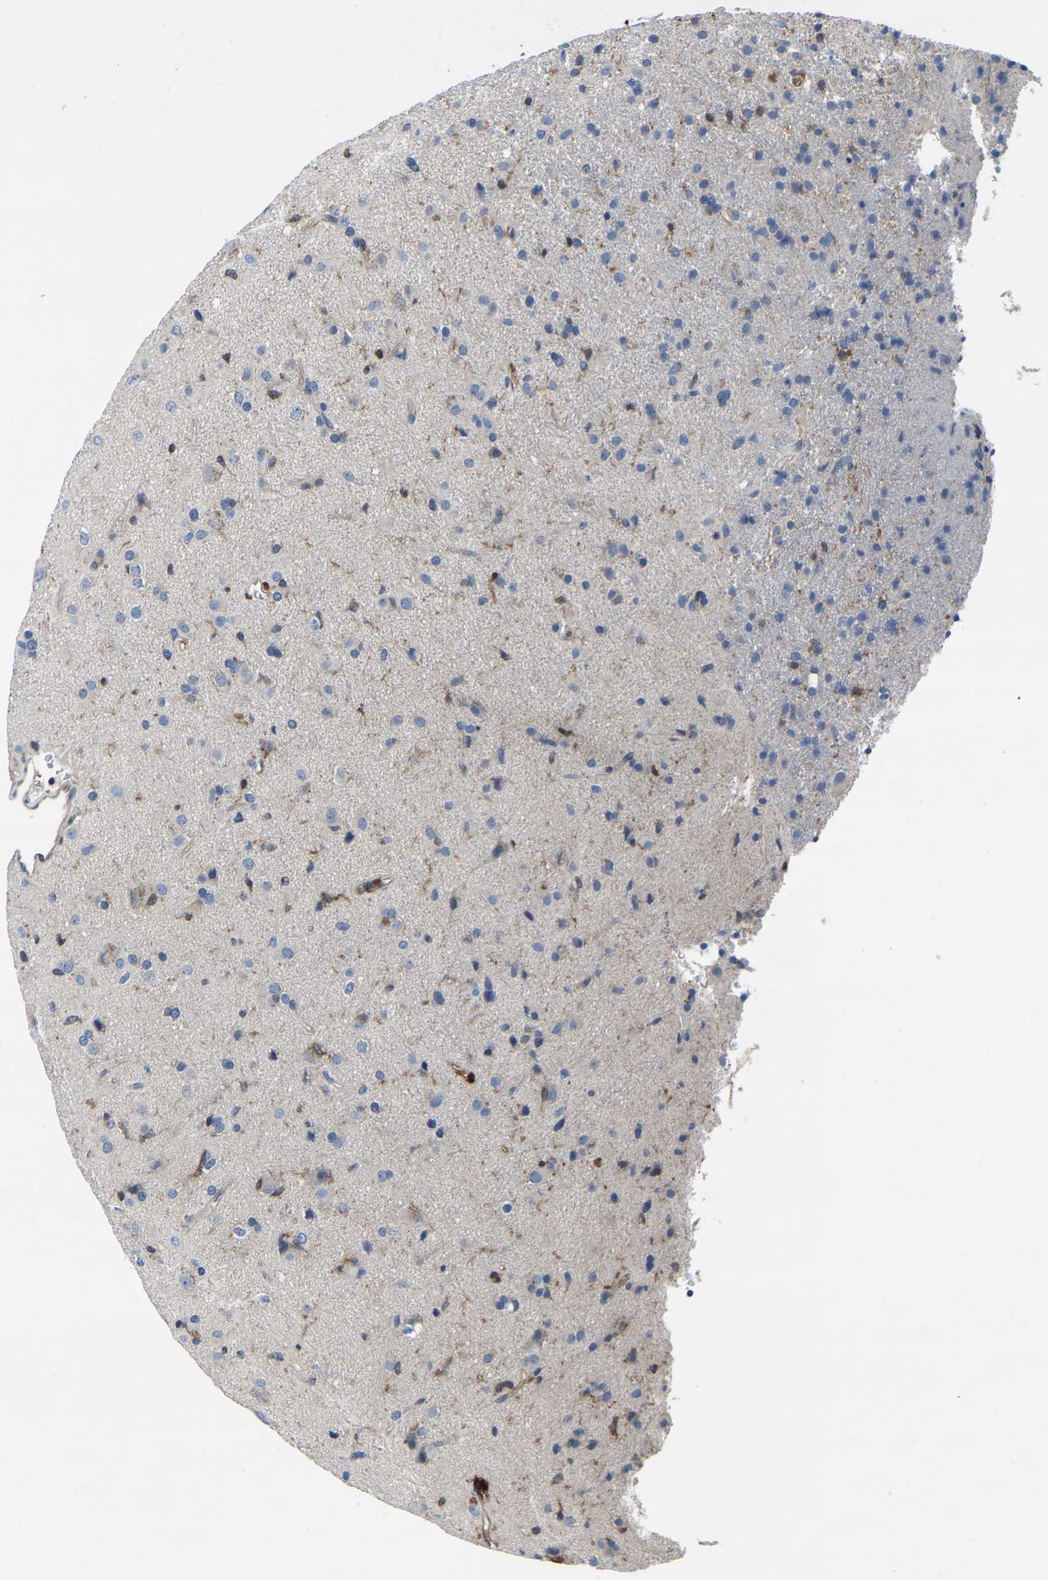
{"staining": {"intensity": "negative", "quantity": "none", "location": "none"}, "tissue": "glioma", "cell_type": "Tumor cells", "image_type": "cancer", "snomed": [{"axis": "morphology", "description": "Glioma, malignant, Low grade"}, {"axis": "topography", "description": "Brain"}], "caption": "Immunohistochemical staining of human malignant glioma (low-grade) shows no significant staining in tumor cells.", "gene": "ATG2B", "patient": {"sex": "male", "age": 65}}